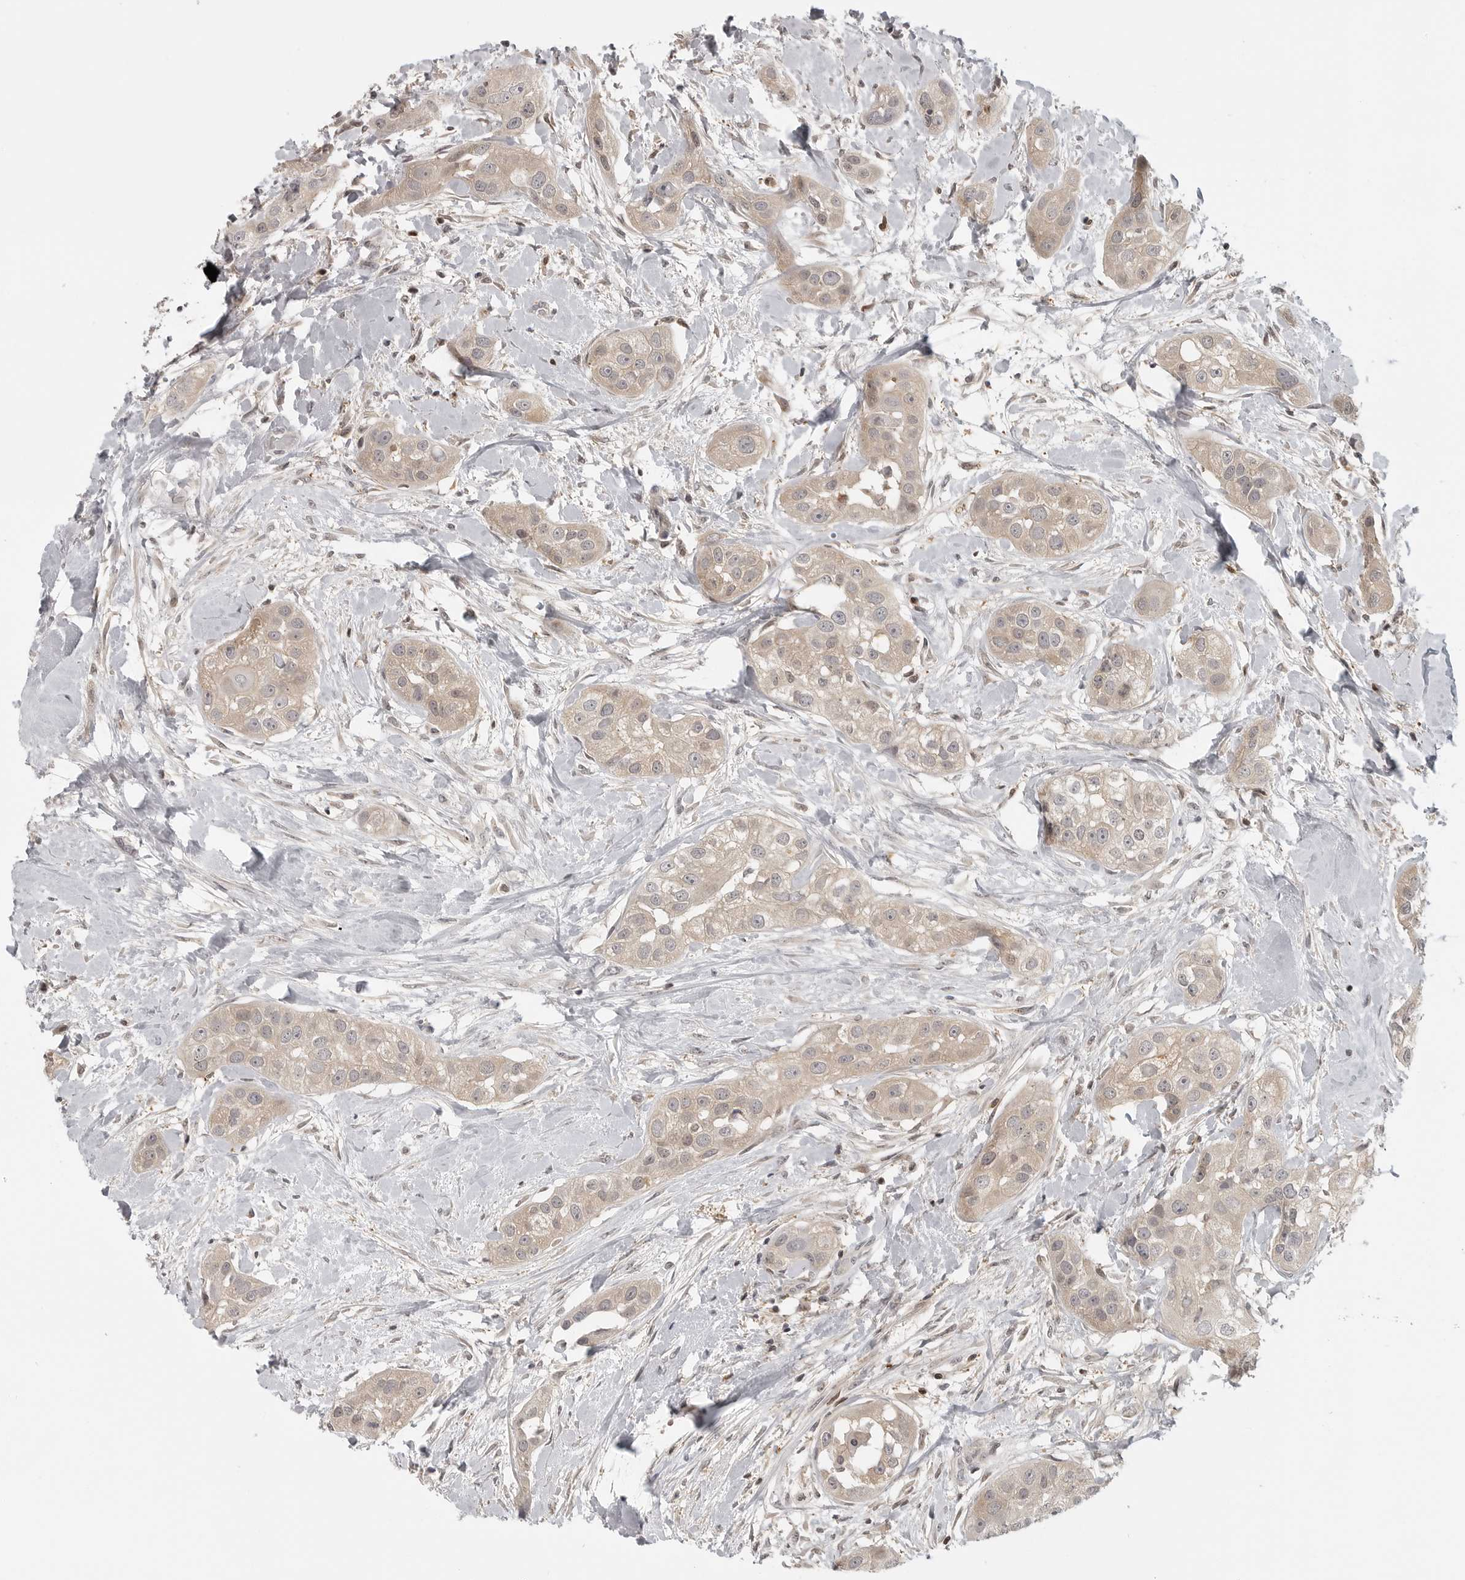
{"staining": {"intensity": "negative", "quantity": "none", "location": "none"}, "tissue": "head and neck cancer", "cell_type": "Tumor cells", "image_type": "cancer", "snomed": [{"axis": "morphology", "description": "Normal tissue, NOS"}, {"axis": "morphology", "description": "Squamous cell carcinoma, NOS"}, {"axis": "topography", "description": "Skeletal muscle"}, {"axis": "topography", "description": "Head-Neck"}], "caption": "Tumor cells are negative for brown protein staining in squamous cell carcinoma (head and neck).", "gene": "CTIF", "patient": {"sex": "male", "age": 51}}